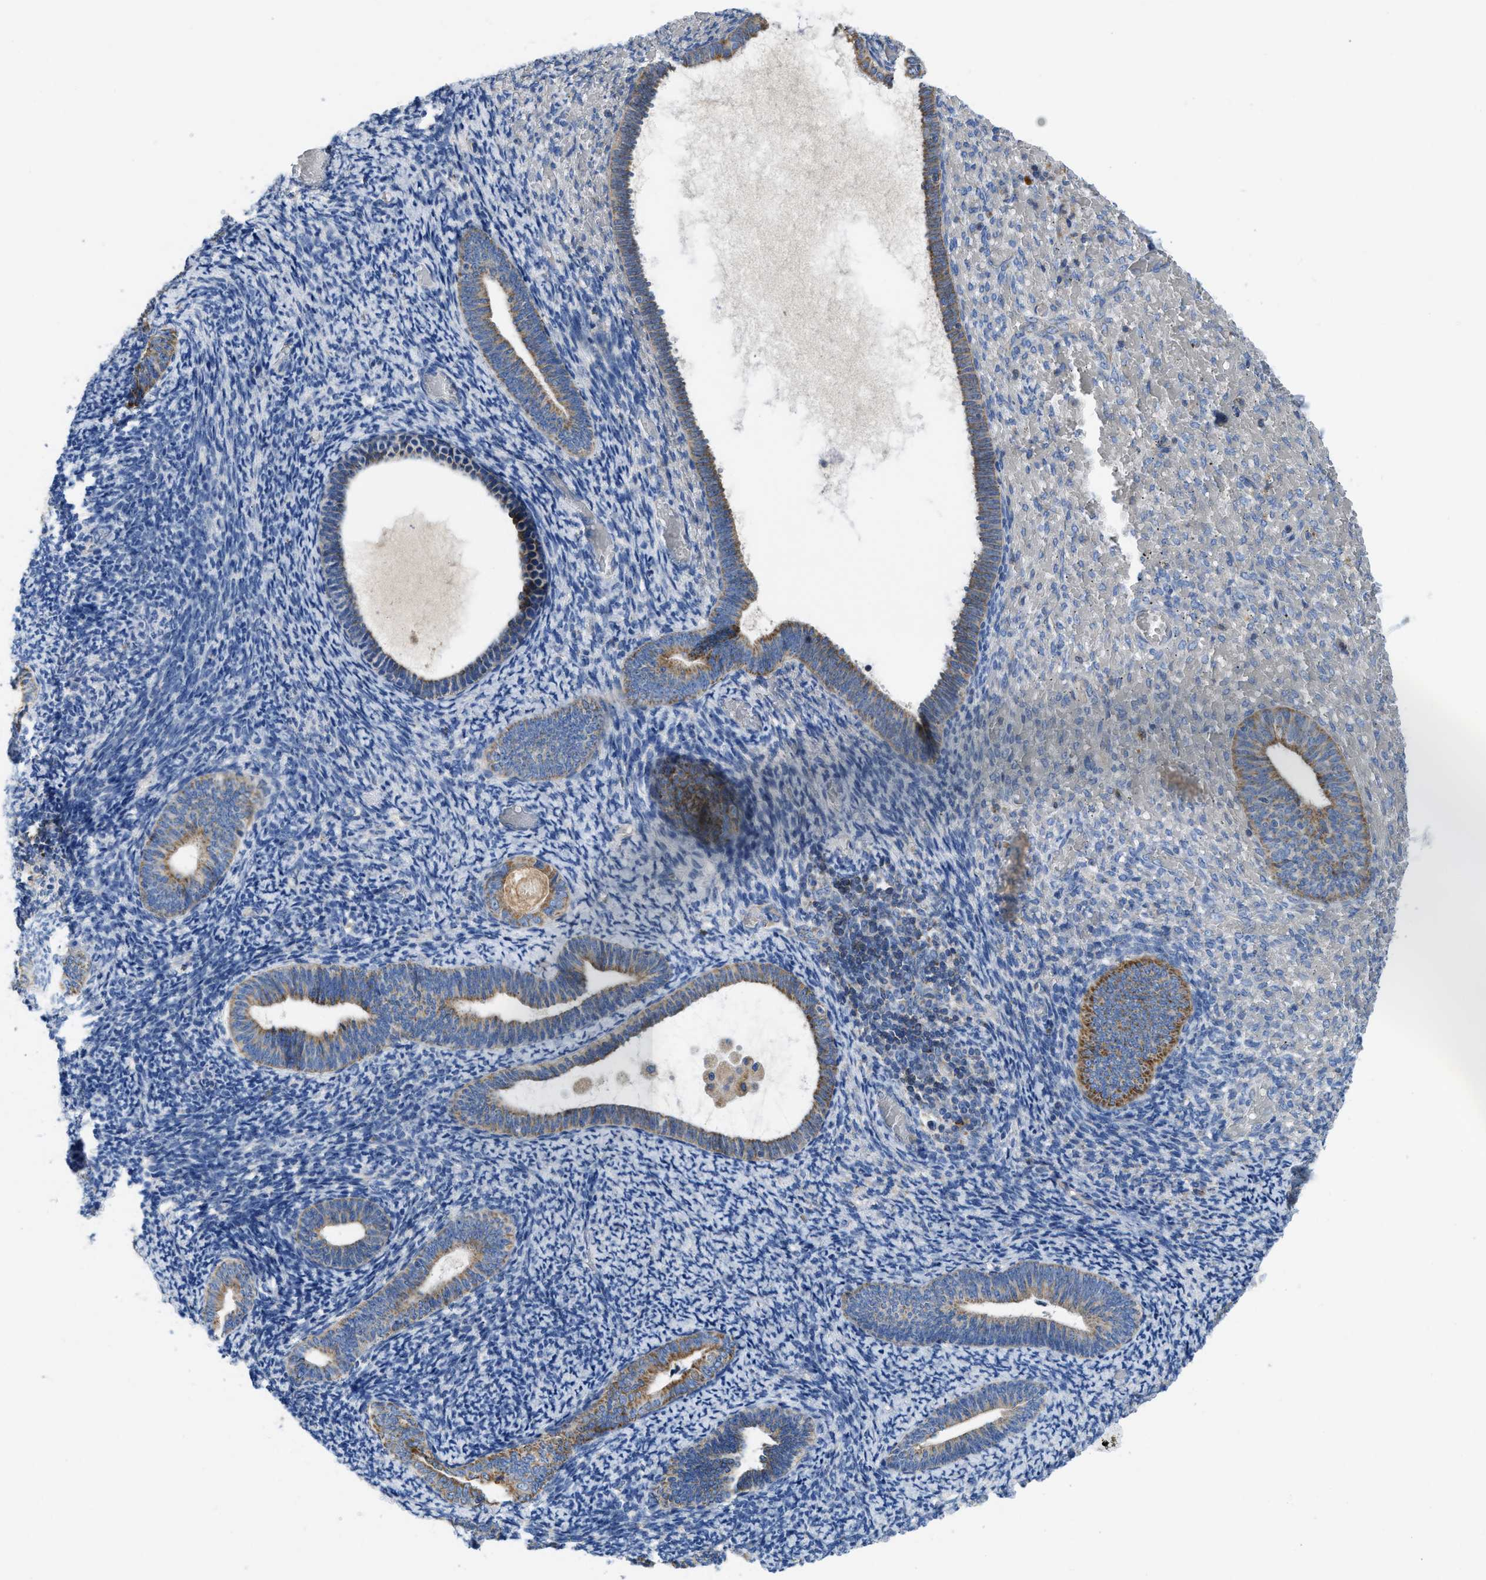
{"staining": {"intensity": "negative", "quantity": "none", "location": "none"}, "tissue": "endometrium", "cell_type": "Cells in endometrial stroma", "image_type": "normal", "snomed": [{"axis": "morphology", "description": "Normal tissue, NOS"}, {"axis": "topography", "description": "Endometrium"}], "caption": "Immunohistochemistry photomicrograph of unremarkable endometrium: human endometrium stained with DAB shows no significant protein staining in cells in endometrial stroma. Brightfield microscopy of IHC stained with DAB (brown) and hematoxylin (blue), captured at high magnification.", "gene": "SLC25A13", "patient": {"sex": "female", "age": 66}}